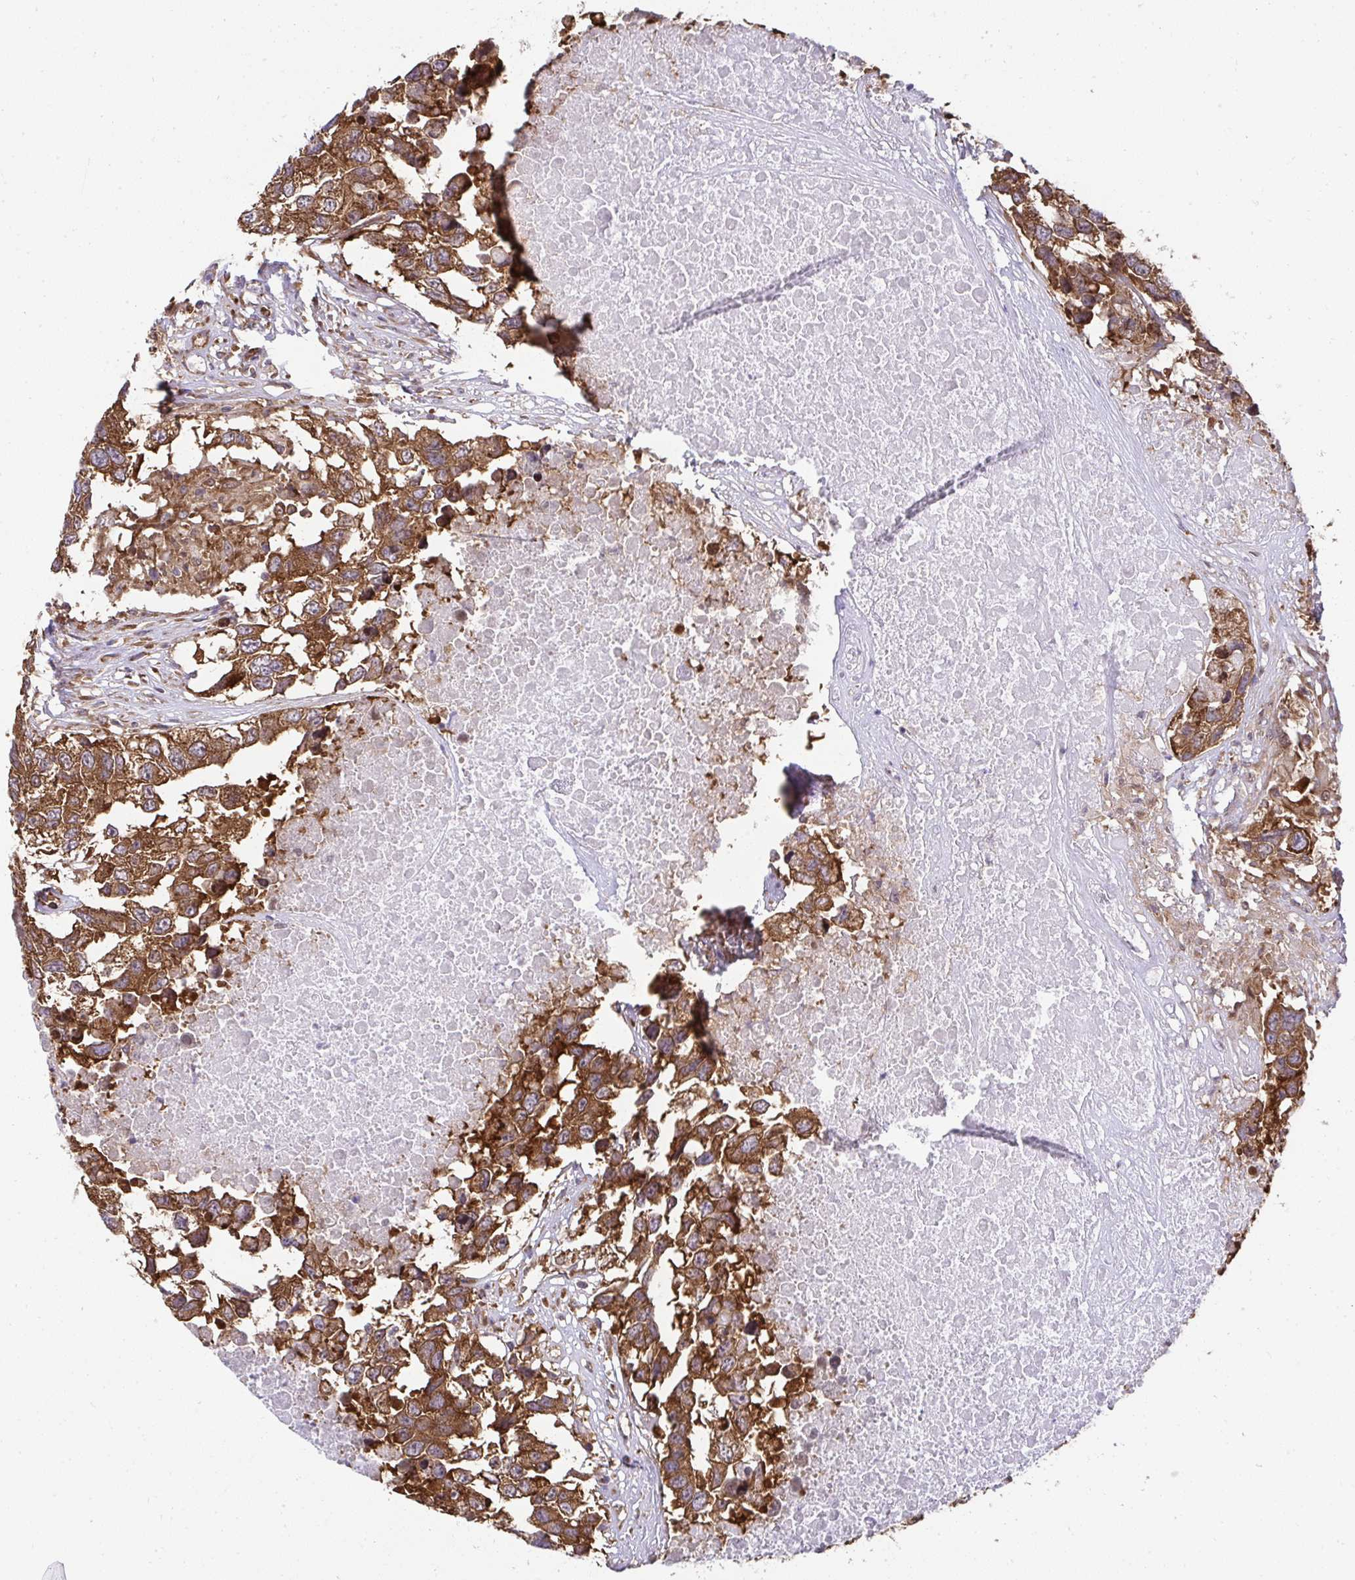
{"staining": {"intensity": "strong", "quantity": ">75%", "location": "cytoplasmic/membranous"}, "tissue": "testis cancer", "cell_type": "Tumor cells", "image_type": "cancer", "snomed": [{"axis": "morphology", "description": "Carcinoma, Embryonal, NOS"}, {"axis": "topography", "description": "Testis"}], "caption": "Immunohistochemistry (IHC) (DAB (3,3'-diaminobenzidine)) staining of embryonal carcinoma (testis) shows strong cytoplasmic/membranous protein staining in approximately >75% of tumor cells.", "gene": "RPS7", "patient": {"sex": "male", "age": 83}}